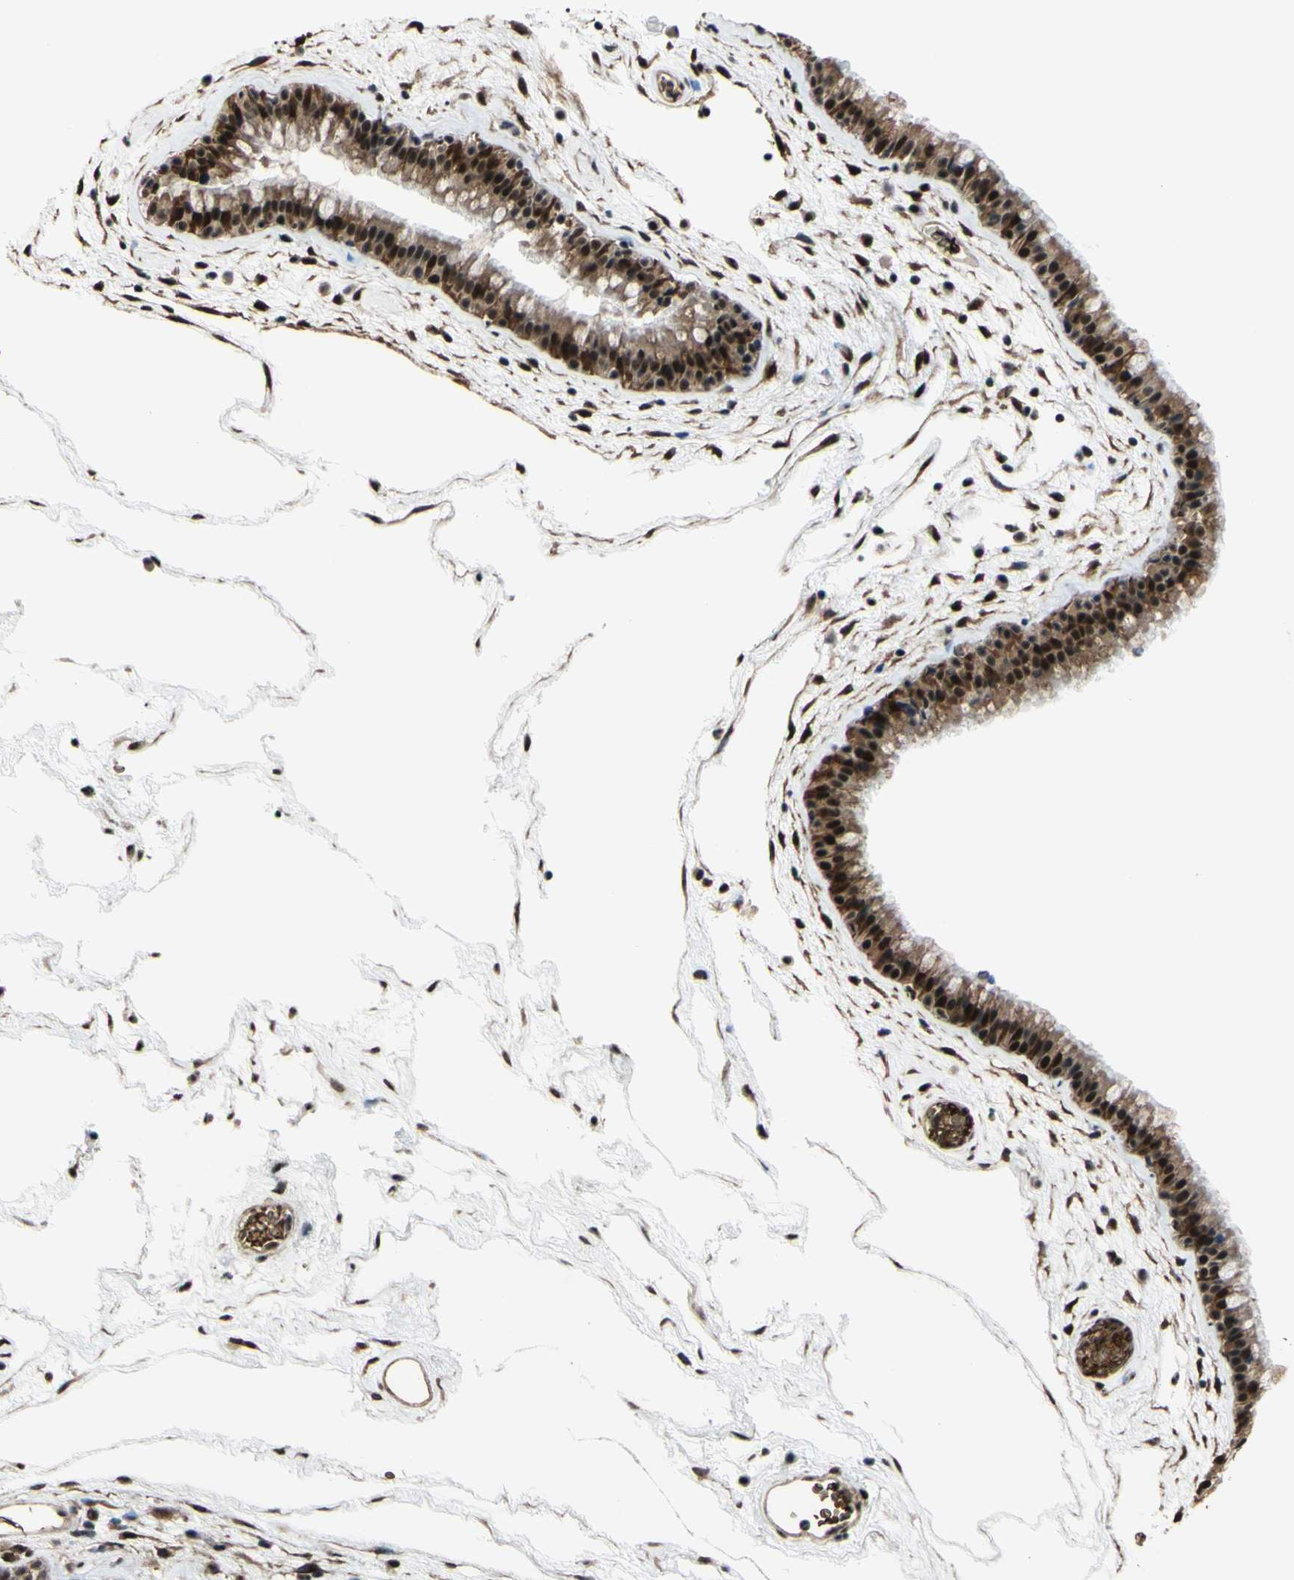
{"staining": {"intensity": "strong", "quantity": ">75%", "location": "cytoplasmic/membranous,nuclear"}, "tissue": "nasopharynx", "cell_type": "Respiratory epithelial cells", "image_type": "normal", "snomed": [{"axis": "morphology", "description": "Normal tissue, NOS"}, {"axis": "morphology", "description": "Inflammation, NOS"}, {"axis": "topography", "description": "Nasopharynx"}], "caption": "A high-resolution micrograph shows IHC staining of unremarkable nasopharynx, which reveals strong cytoplasmic/membranous,nuclear positivity in about >75% of respiratory epithelial cells. Ihc stains the protein in brown and the nuclei are stained blue.", "gene": "THAP12", "patient": {"sex": "male", "age": 48}}